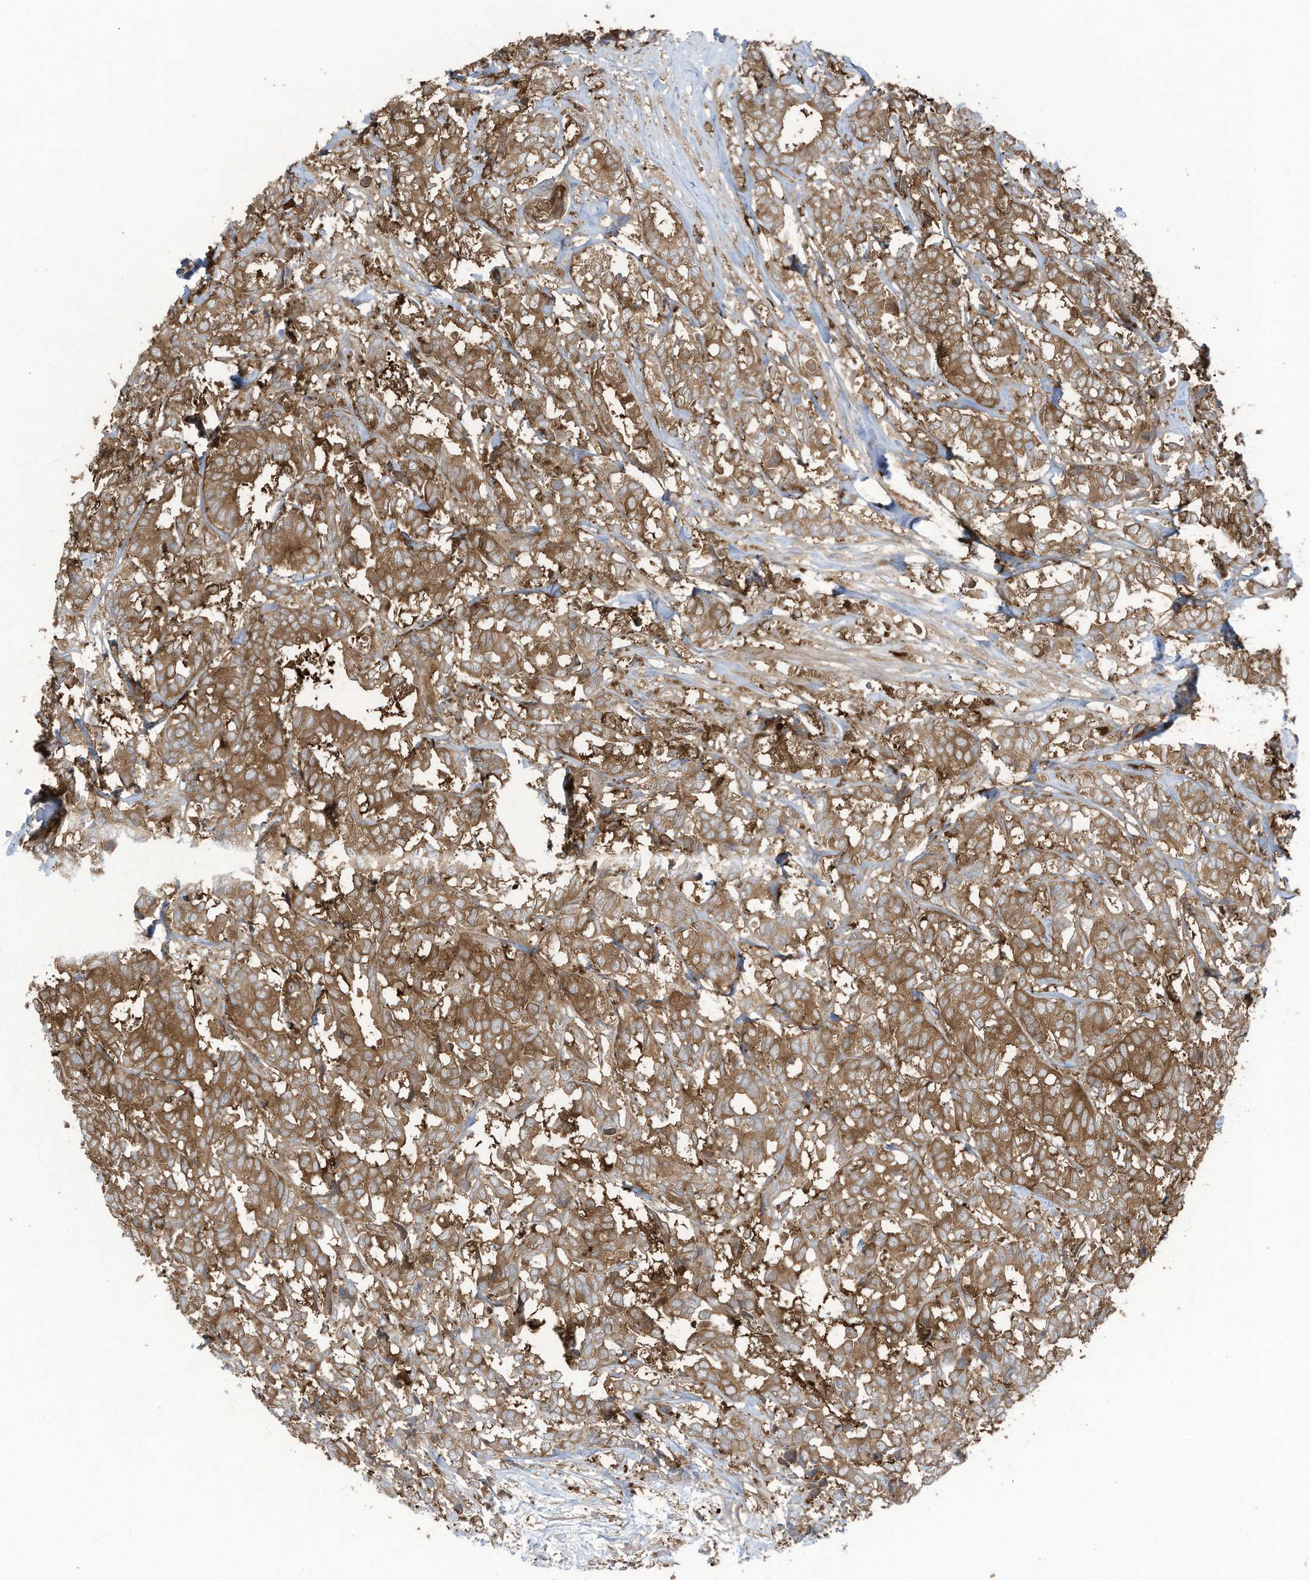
{"staining": {"intensity": "moderate", "quantity": ">75%", "location": "cytoplasmic/membranous"}, "tissue": "breast cancer", "cell_type": "Tumor cells", "image_type": "cancer", "snomed": [{"axis": "morphology", "description": "Duct carcinoma"}, {"axis": "topography", "description": "Breast"}], "caption": "Immunohistochemical staining of breast cancer displays moderate cytoplasmic/membranous protein expression in approximately >75% of tumor cells. The protein of interest is shown in brown color, while the nuclei are stained blue.", "gene": "OLA1", "patient": {"sex": "female", "age": 87}}